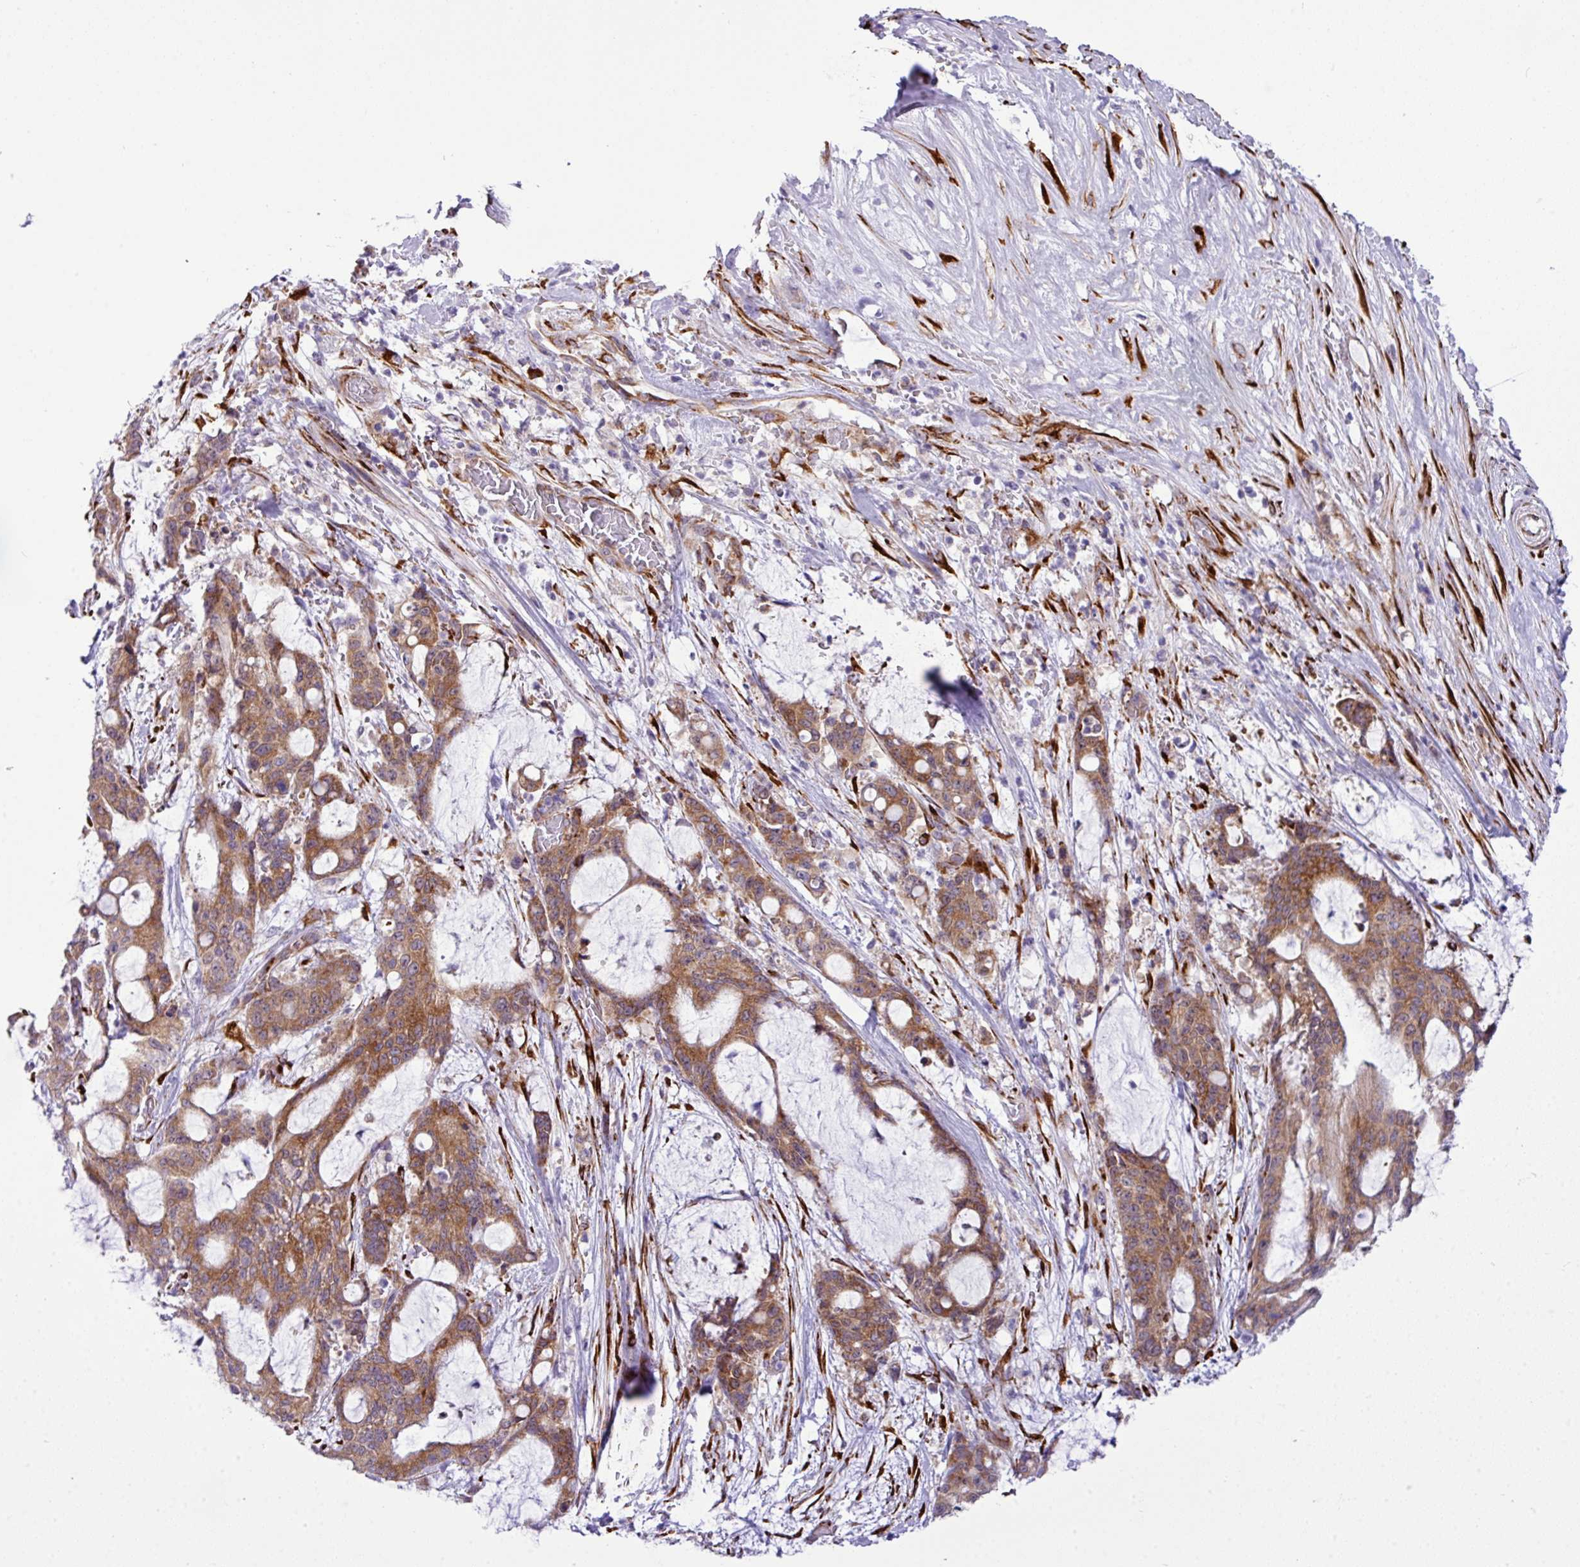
{"staining": {"intensity": "moderate", "quantity": ">75%", "location": "cytoplasmic/membranous"}, "tissue": "liver cancer", "cell_type": "Tumor cells", "image_type": "cancer", "snomed": [{"axis": "morphology", "description": "Normal tissue, NOS"}, {"axis": "morphology", "description": "Cholangiocarcinoma"}, {"axis": "topography", "description": "Liver"}, {"axis": "topography", "description": "Peripheral nerve tissue"}], "caption": "Cholangiocarcinoma (liver) tissue shows moderate cytoplasmic/membranous staining in approximately >75% of tumor cells, visualized by immunohistochemistry. (Stains: DAB (3,3'-diaminobenzidine) in brown, nuclei in blue, Microscopy: brightfield microscopy at high magnification).", "gene": "CFAP97", "patient": {"sex": "female", "age": 73}}